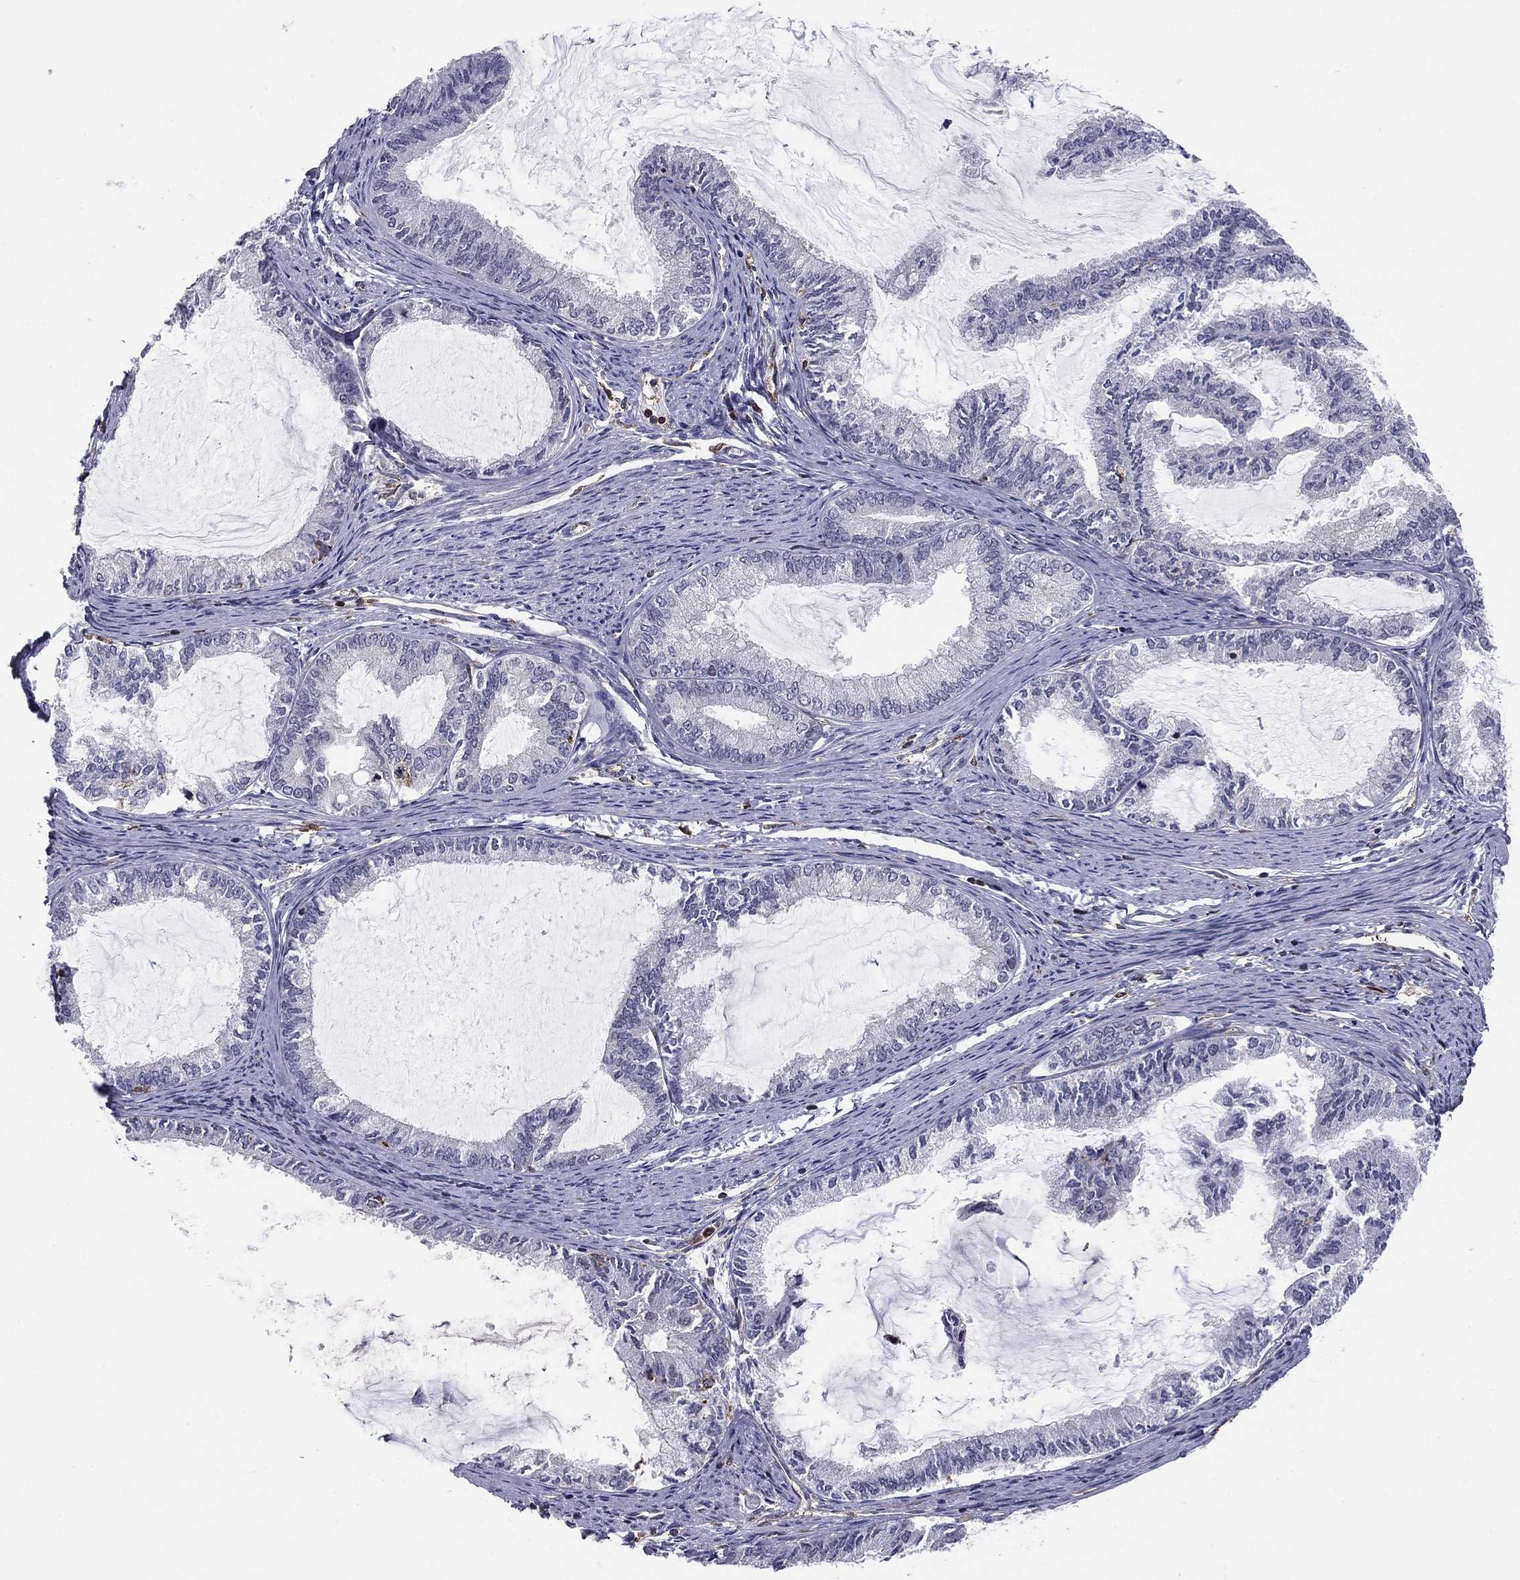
{"staining": {"intensity": "negative", "quantity": "none", "location": "none"}, "tissue": "endometrial cancer", "cell_type": "Tumor cells", "image_type": "cancer", "snomed": [{"axis": "morphology", "description": "Adenocarcinoma, NOS"}, {"axis": "topography", "description": "Endometrium"}], "caption": "A histopathology image of endometrial cancer stained for a protein exhibits no brown staining in tumor cells. (Stains: DAB IHC with hematoxylin counter stain, Microscopy: brightfield microscopy at high magnification).", "gene": "PLCB2", "patient": {"sex": "female", "age": 86}}